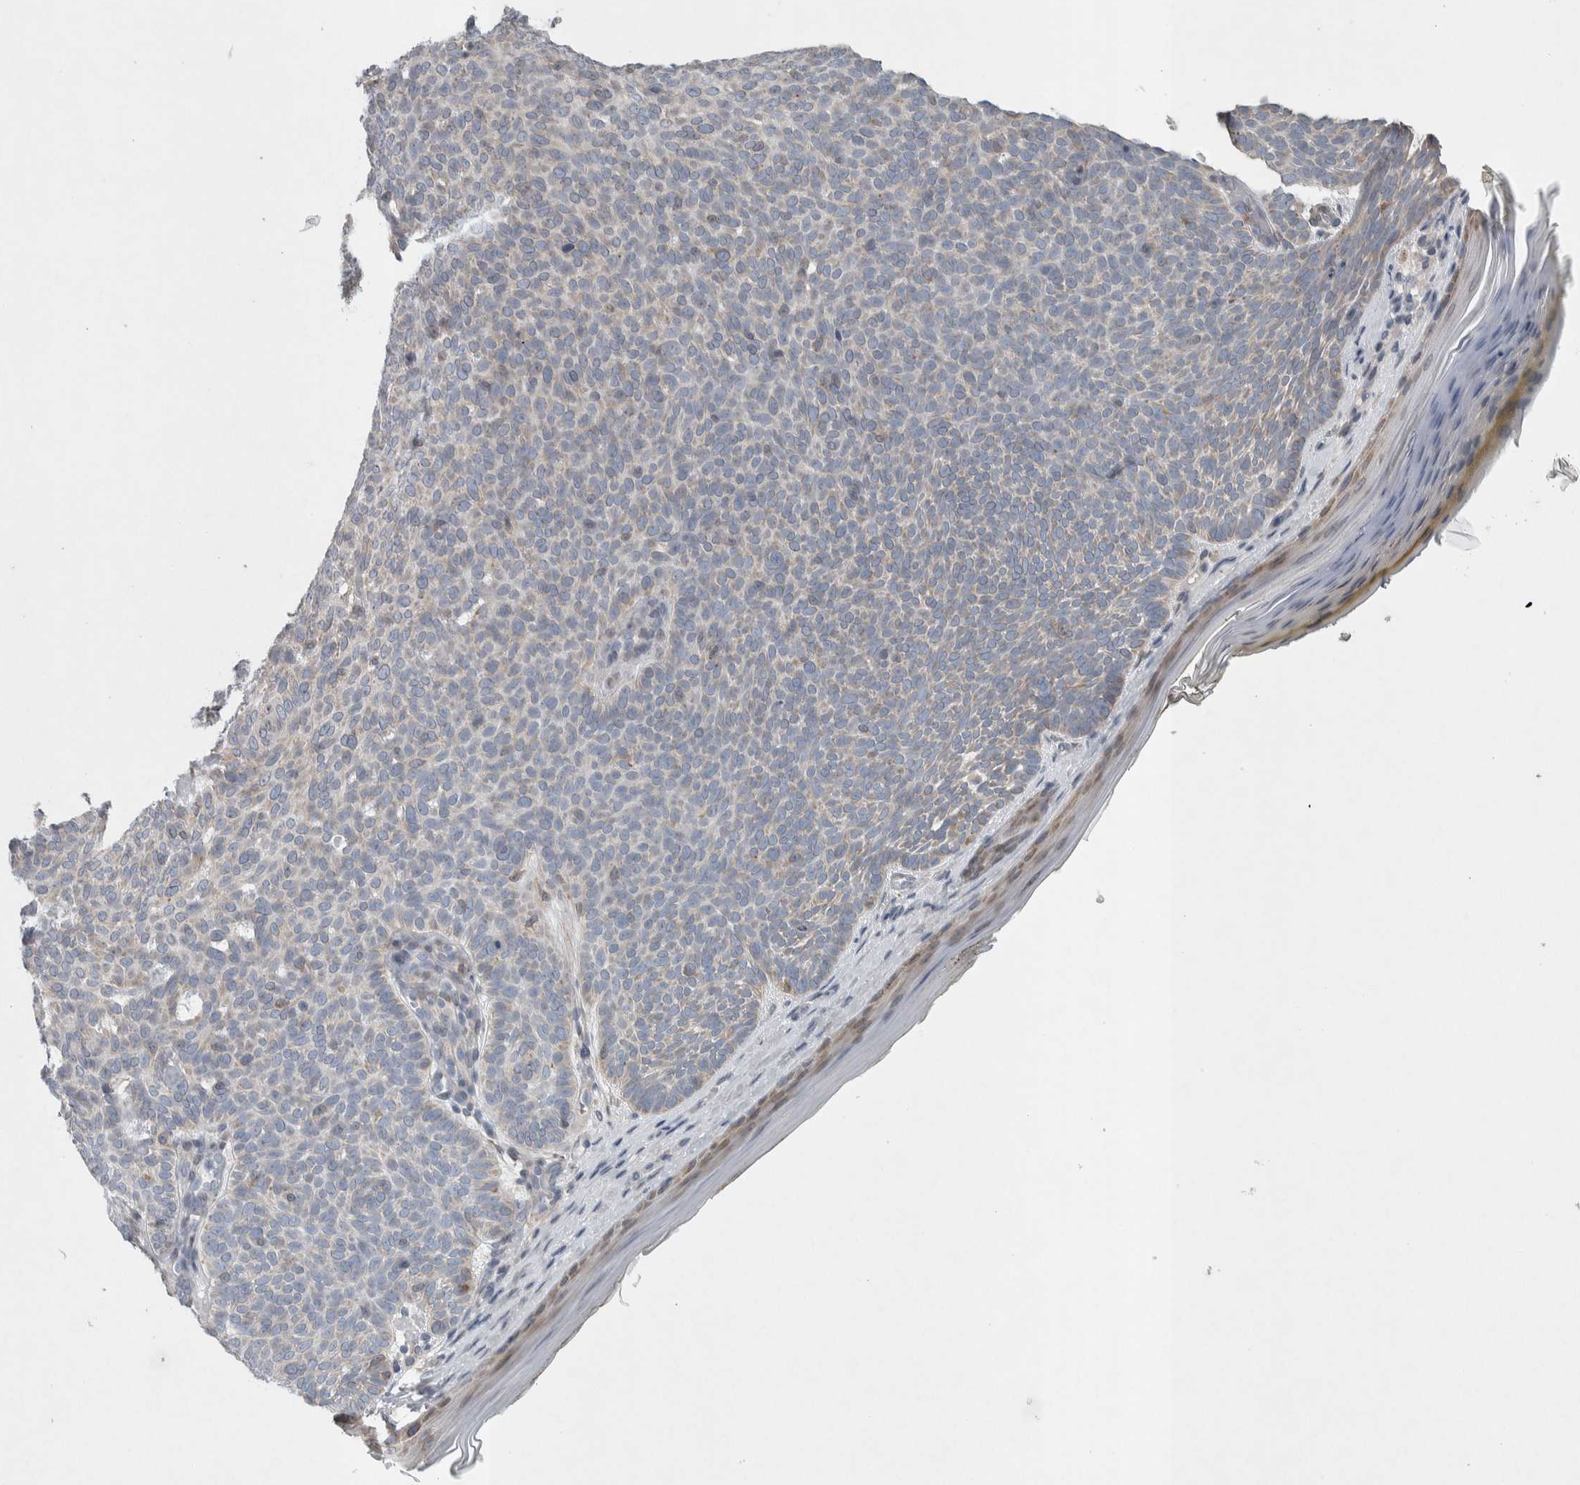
{"staining": {"intensity": "weak", "quantity": "<25%", "location": "cytoplasmic/membranous"}, "tissue": "skin cancer", "cell_type": "Tumor cells", "image_type": "cancer", "snomed": [{"axis": "morphology", "description": "Basal cell carcinoma"}, {"axis": "topography", "description": "Skin"}], "caption": "The IHC micrograph has no significant staining in tumor cells of skin basal cell carcinoma tissue.", "gene": "SIGMAR1", "patient": {"sex": "male", "age": 61}}